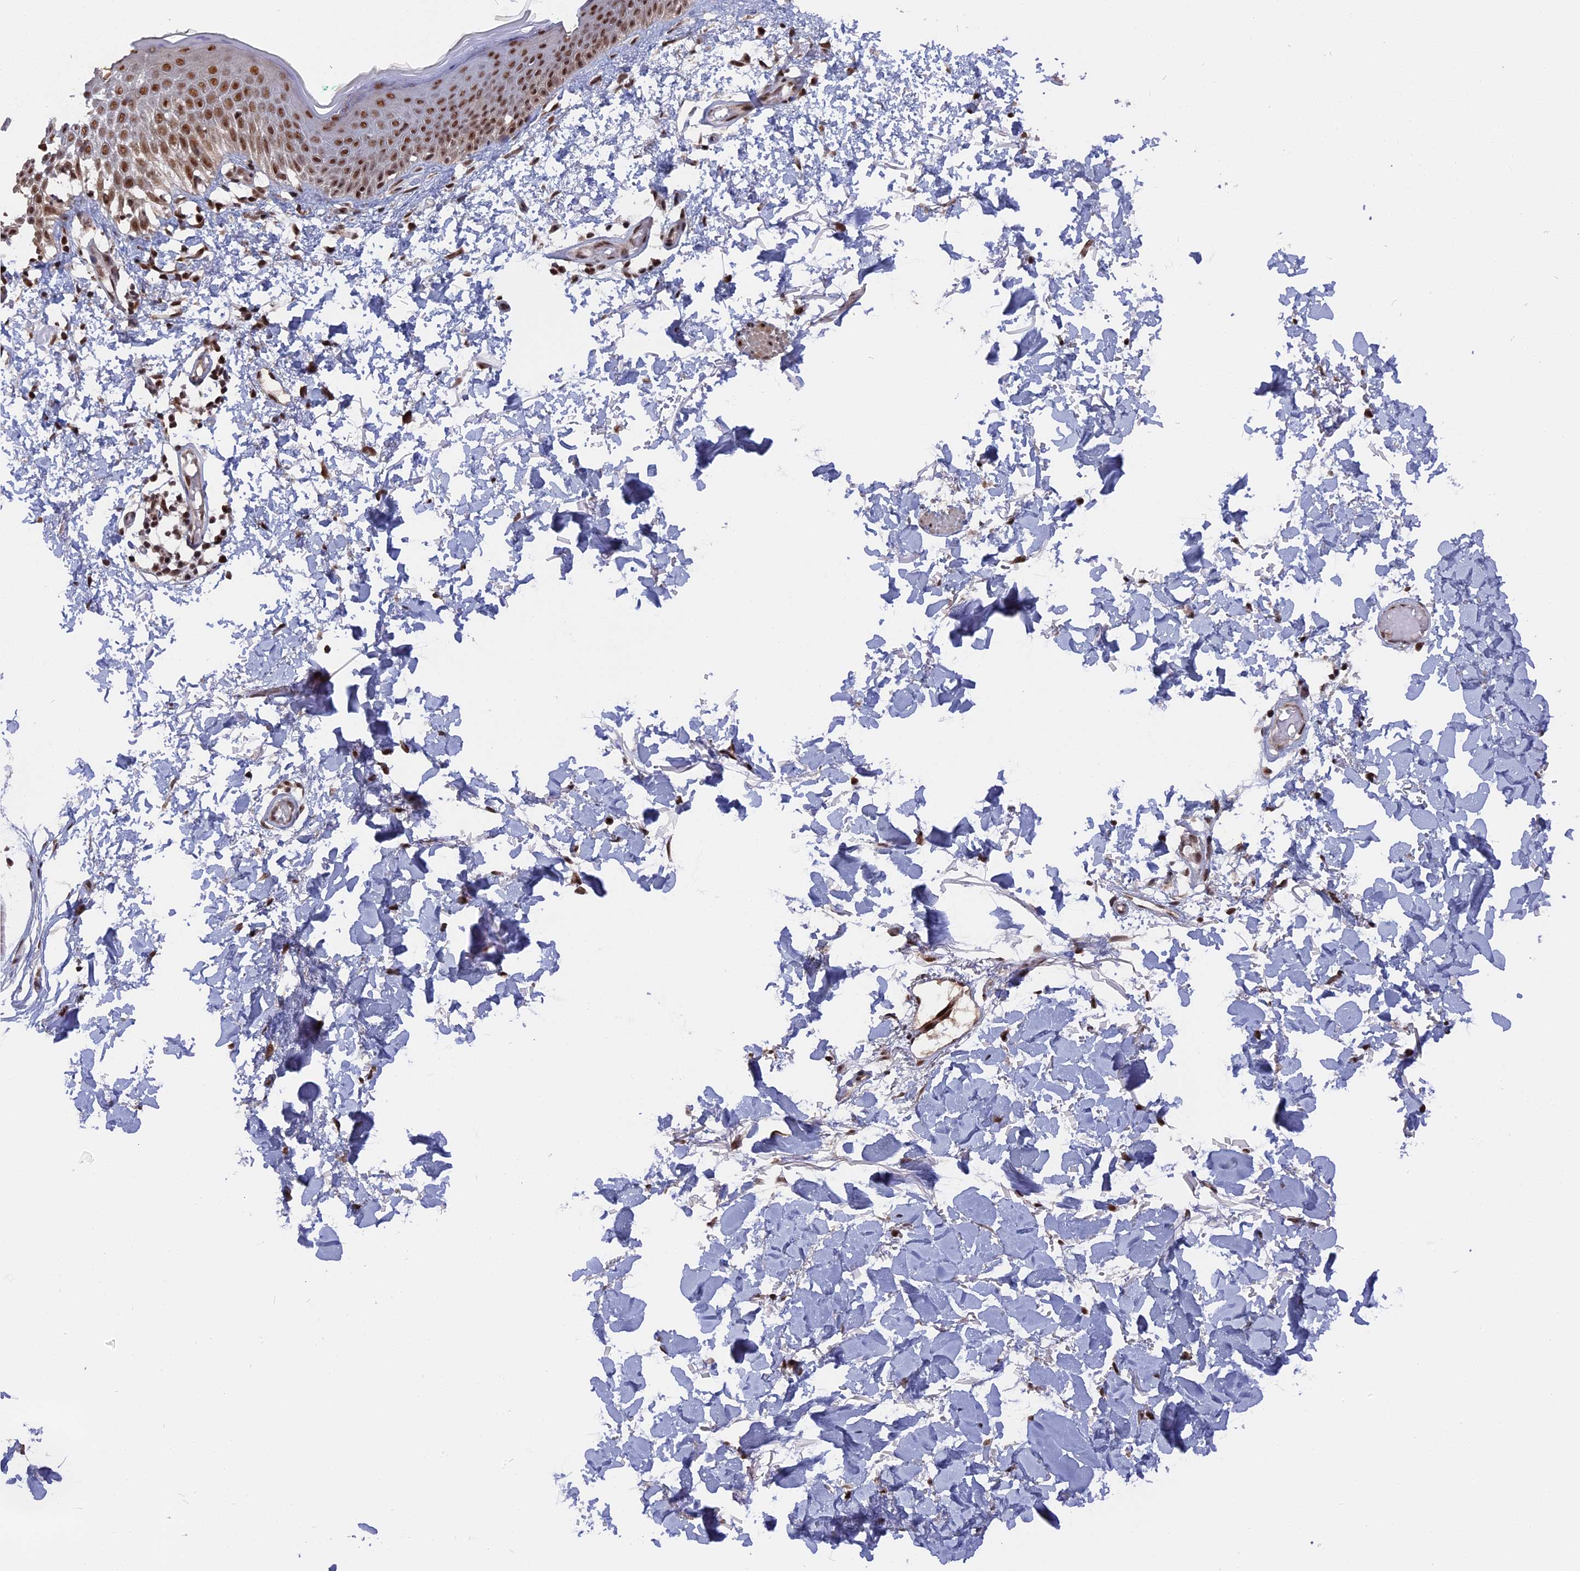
{"staining": {"intensity": "strong", "quantity": ">75%", "location": "nuclear"}, "tissue": "skin", "cell_type": "Fibroblasts", "image_type": "normal", "snomed": [{"axis": "morphology", "description": "Normal tissue, NOS"}, {"axis": "topography", "description": "Skin"}], "caption": "DAB (3,3'-diaminobenzidine) immunohistochemical staining of benign skin demonstrates strong nuclear protein positivity in about >75% of fibroblasts. (brown staining indicates protein expression, while blue staining denotes nuclei).", "gene": "SF3A2", "patient": {"sex": "male", "age": 62}}